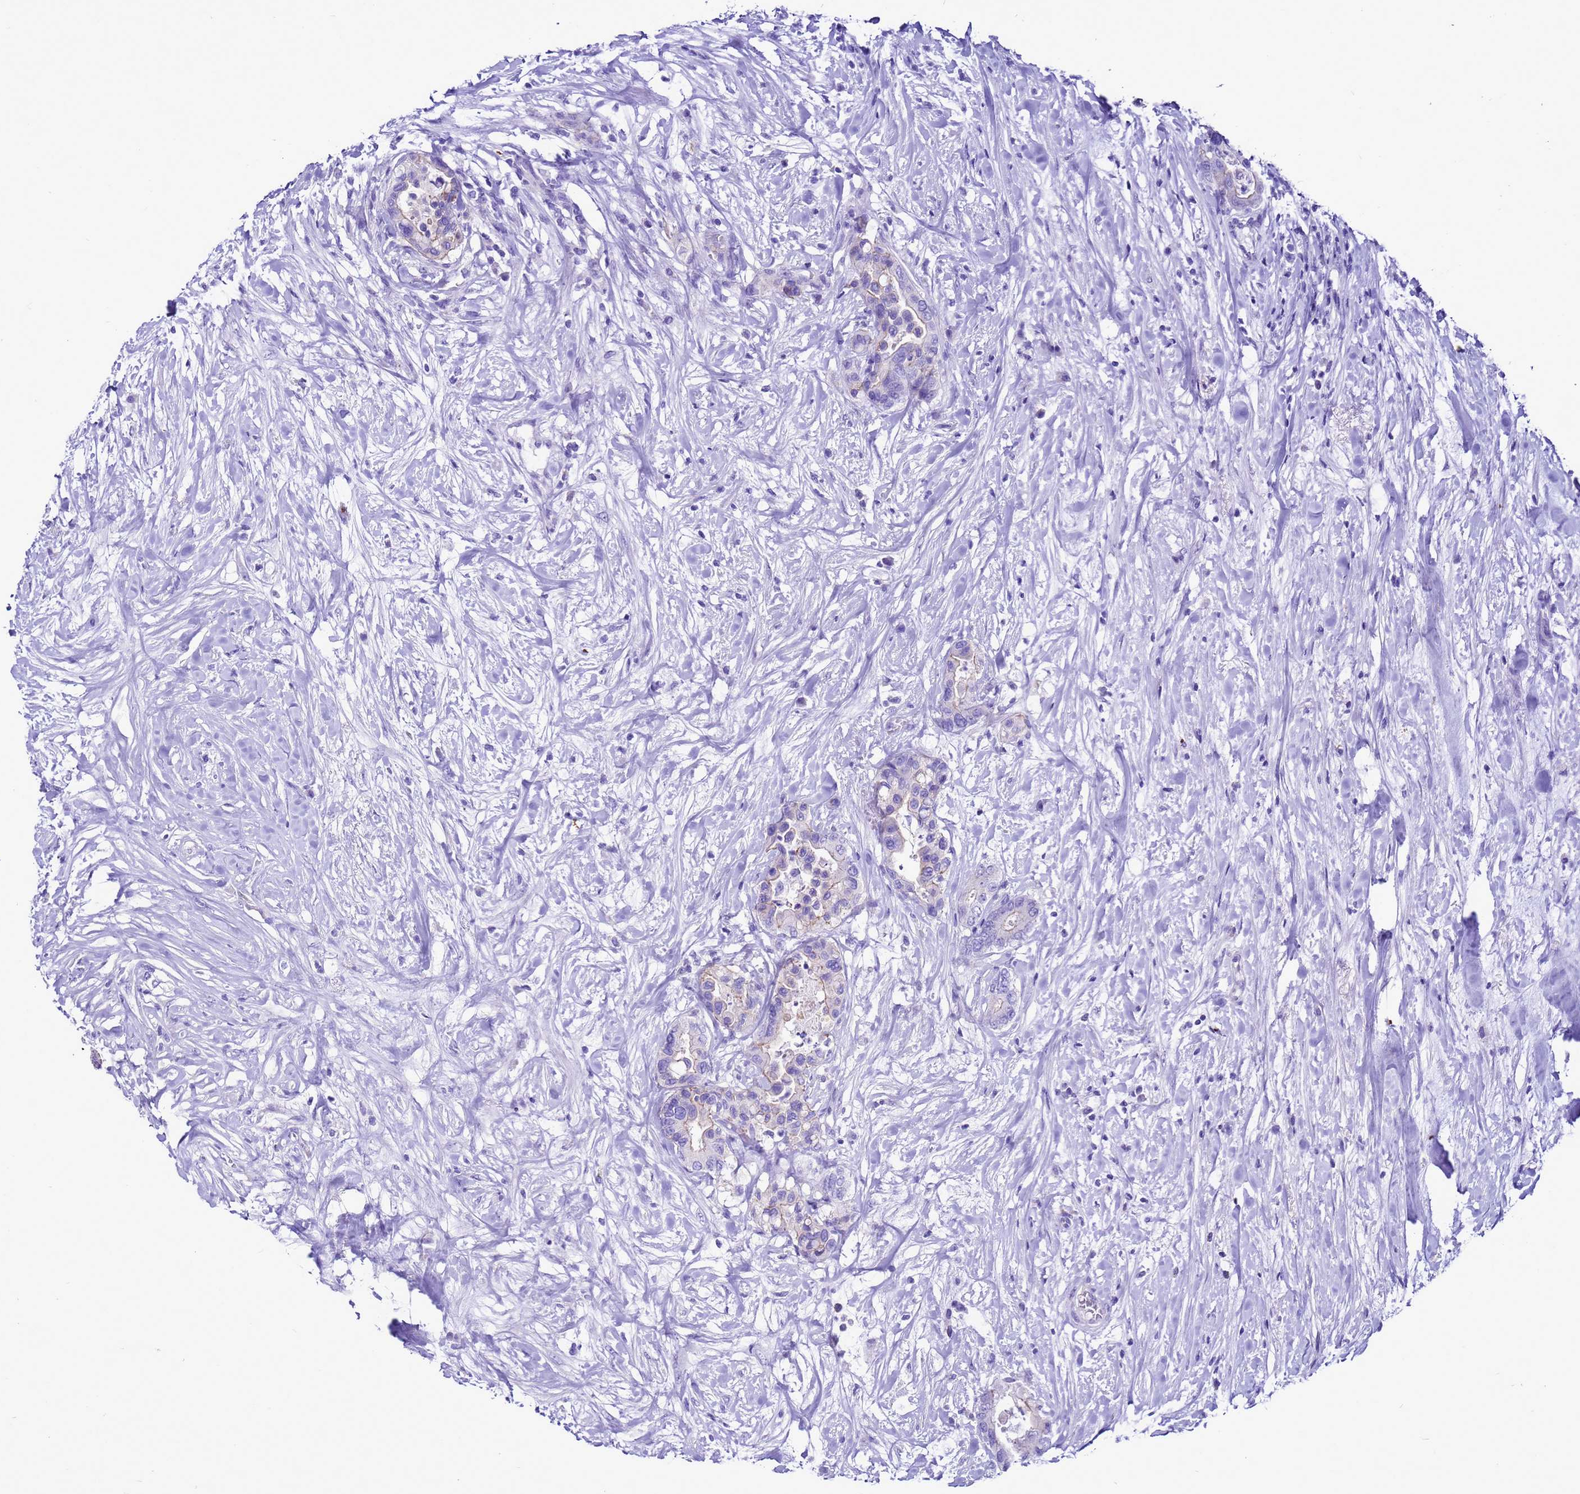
{"staining": {"intensity": "weak", "quantity": "<25%", "location": "cytoplasmic/membranous"}, "tissue": "colorectal cancer", "cell_type": "Tumor cells", "image_type": "cancer", "snomed": [{"axis": "morphology", "description": "Normal tissue, NOS"}, {"axis": "morphology", "description": "Adenocarcinoma, NOS"}, {"axis": "topography", "description": "Colon"}], "caption": "Protein analysis of colorectal adenocarcinoma displays no significant expression in tumor cells.", "gene": "BEST2", "patient": {"sex": "male", "age": 82}}